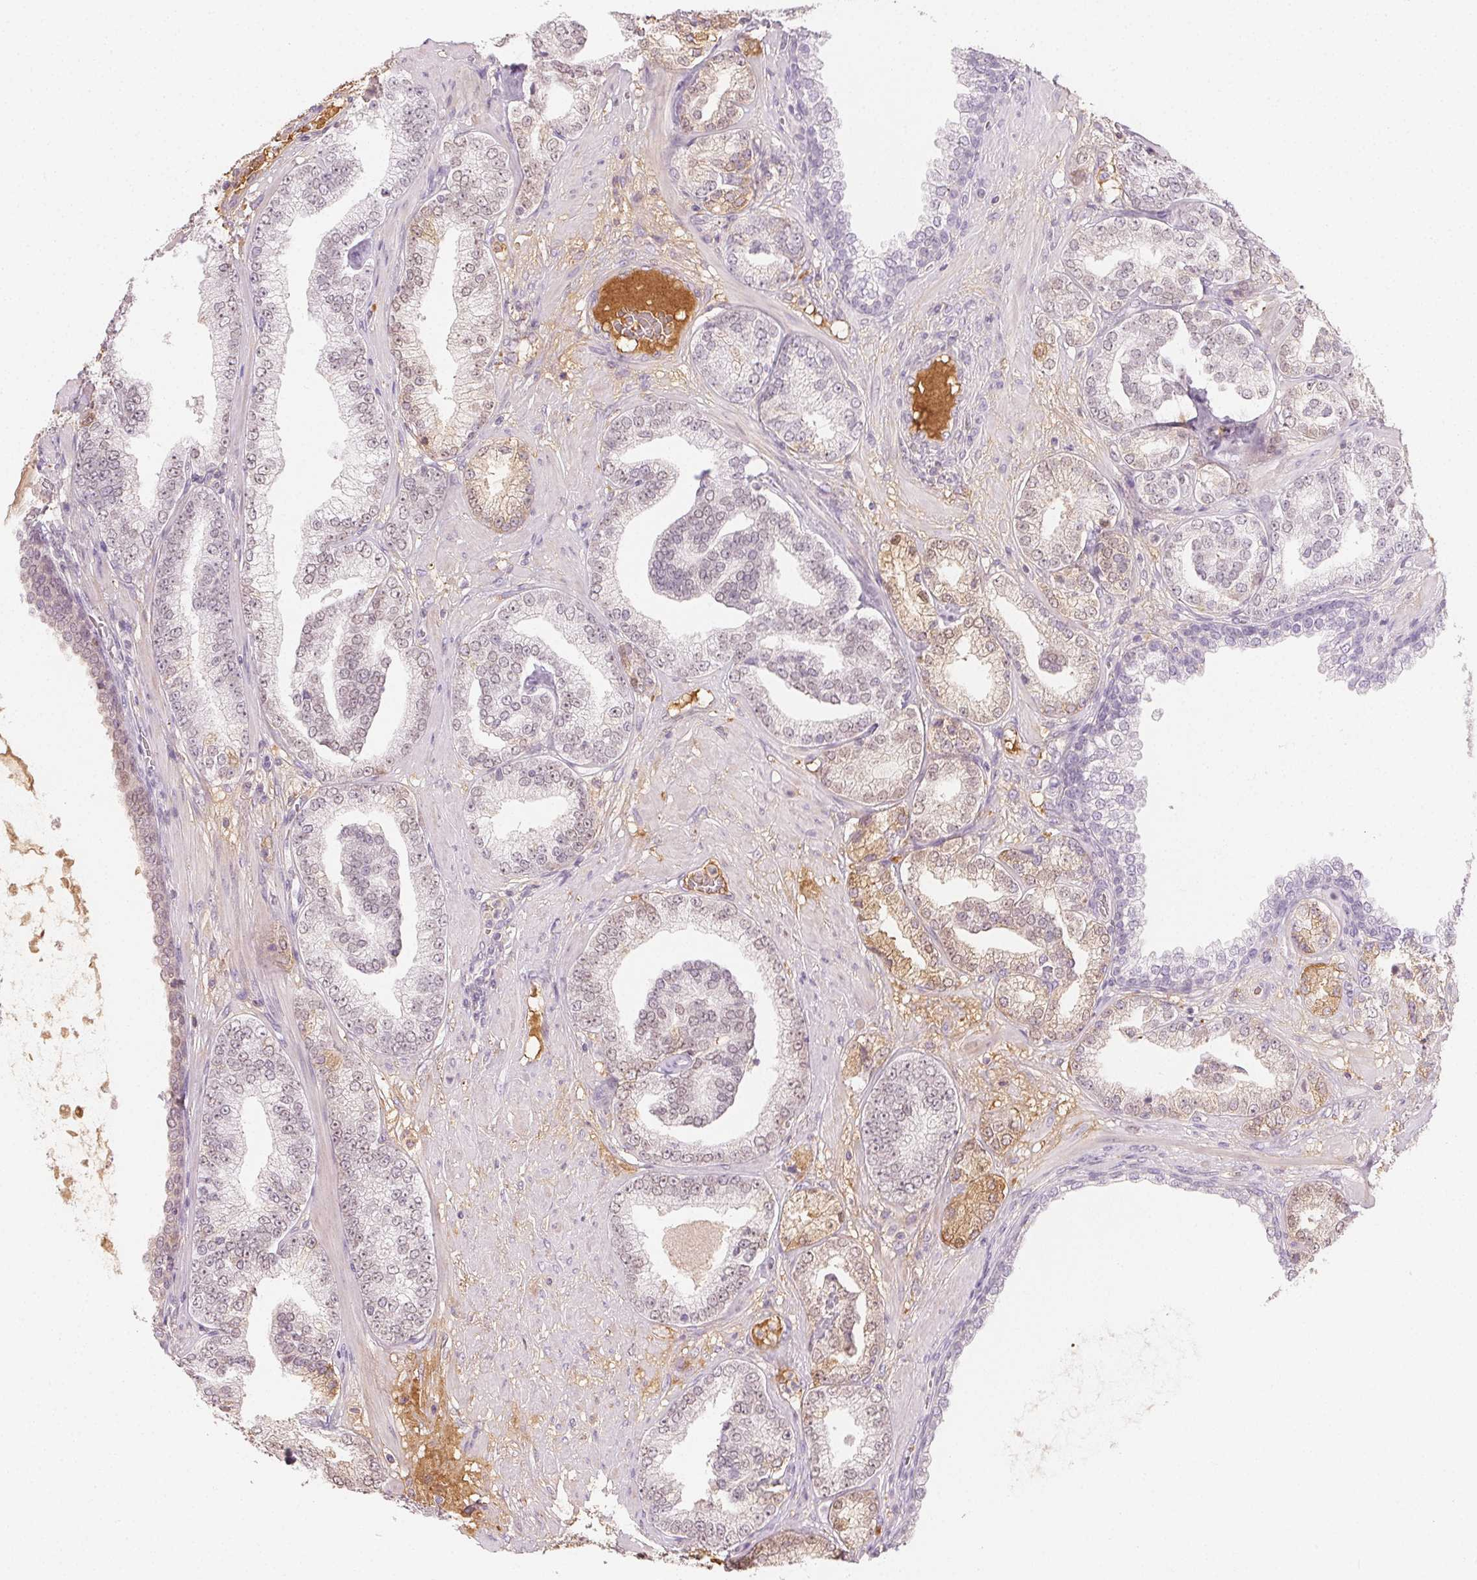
{"staining": {"intensity": "weak", "quantity": "<25%", "location": "nuclear"}, "tissue": "prostate cancer", "cell_type": "Tumor cells", "image_type": "cancer", "snomed": [{"axis": "morphology", "description": "Adenocarcinoma, High grade"}, {"axis": "topography", "description": "Prostate"}], "caption": "Photomicrograph shows no protein staining in tumor cells of adenocarcinoma (high-grade) (prostate) tissue.", "gene": "AFM", "patient": {"sex": "male", "age": 62}}